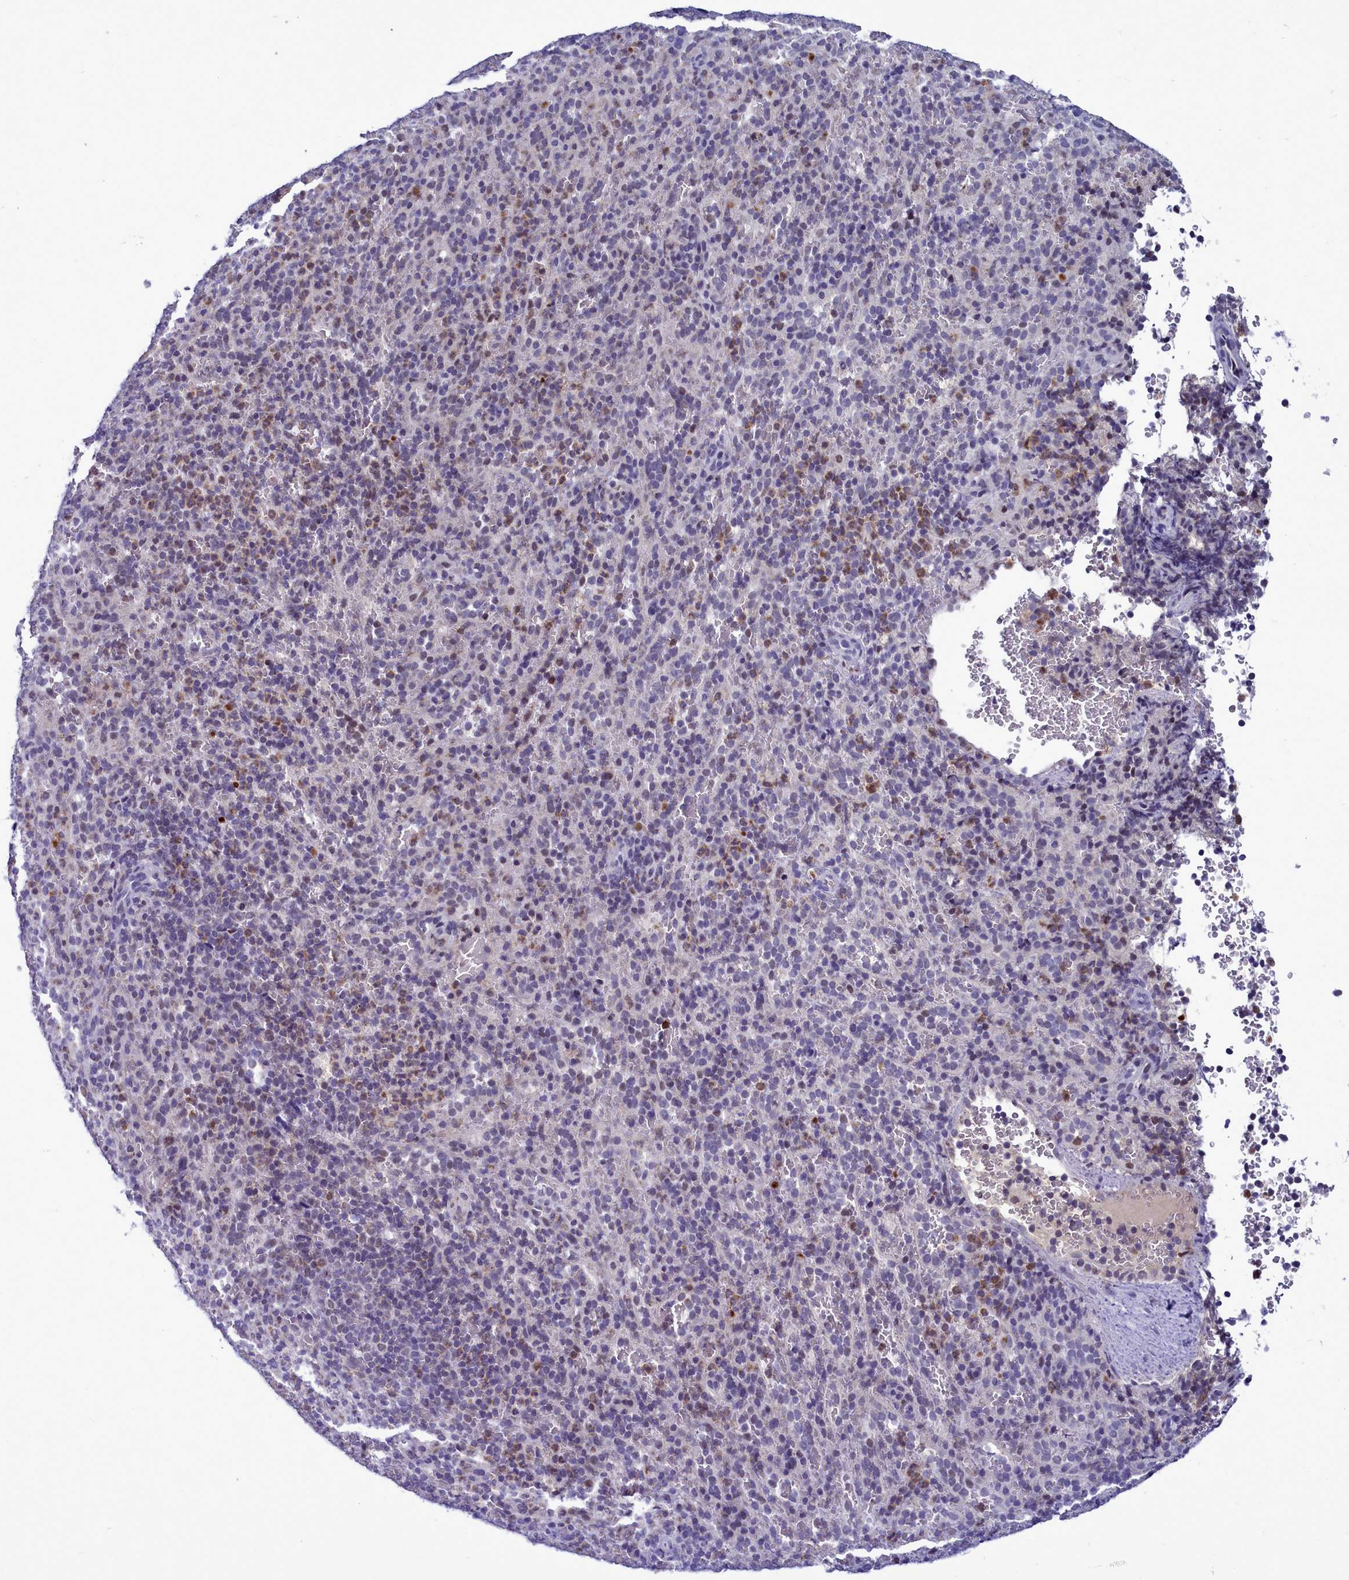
{"staining": {"intensity": "moderate", "quantity": "<25%", "location": "cytoplasmic/membranous,nuclear"}, "tissue": "spleen", "cell_type": "Cells in red pulp", "image_type": "normal", "snomed": [{"axis": "morphology", "description": "Normal tissue, NOS"}, {"axis": "topography", "description": "Spleen"}], "caption": "Protein expression analysis of benign spleen demonstrates moderate cytoplasmic/membranous,nuclear staining in about <25% of cells in red pulp.", "gene": "POM121L2", "patient": {"sex": "female", "age": 21}}